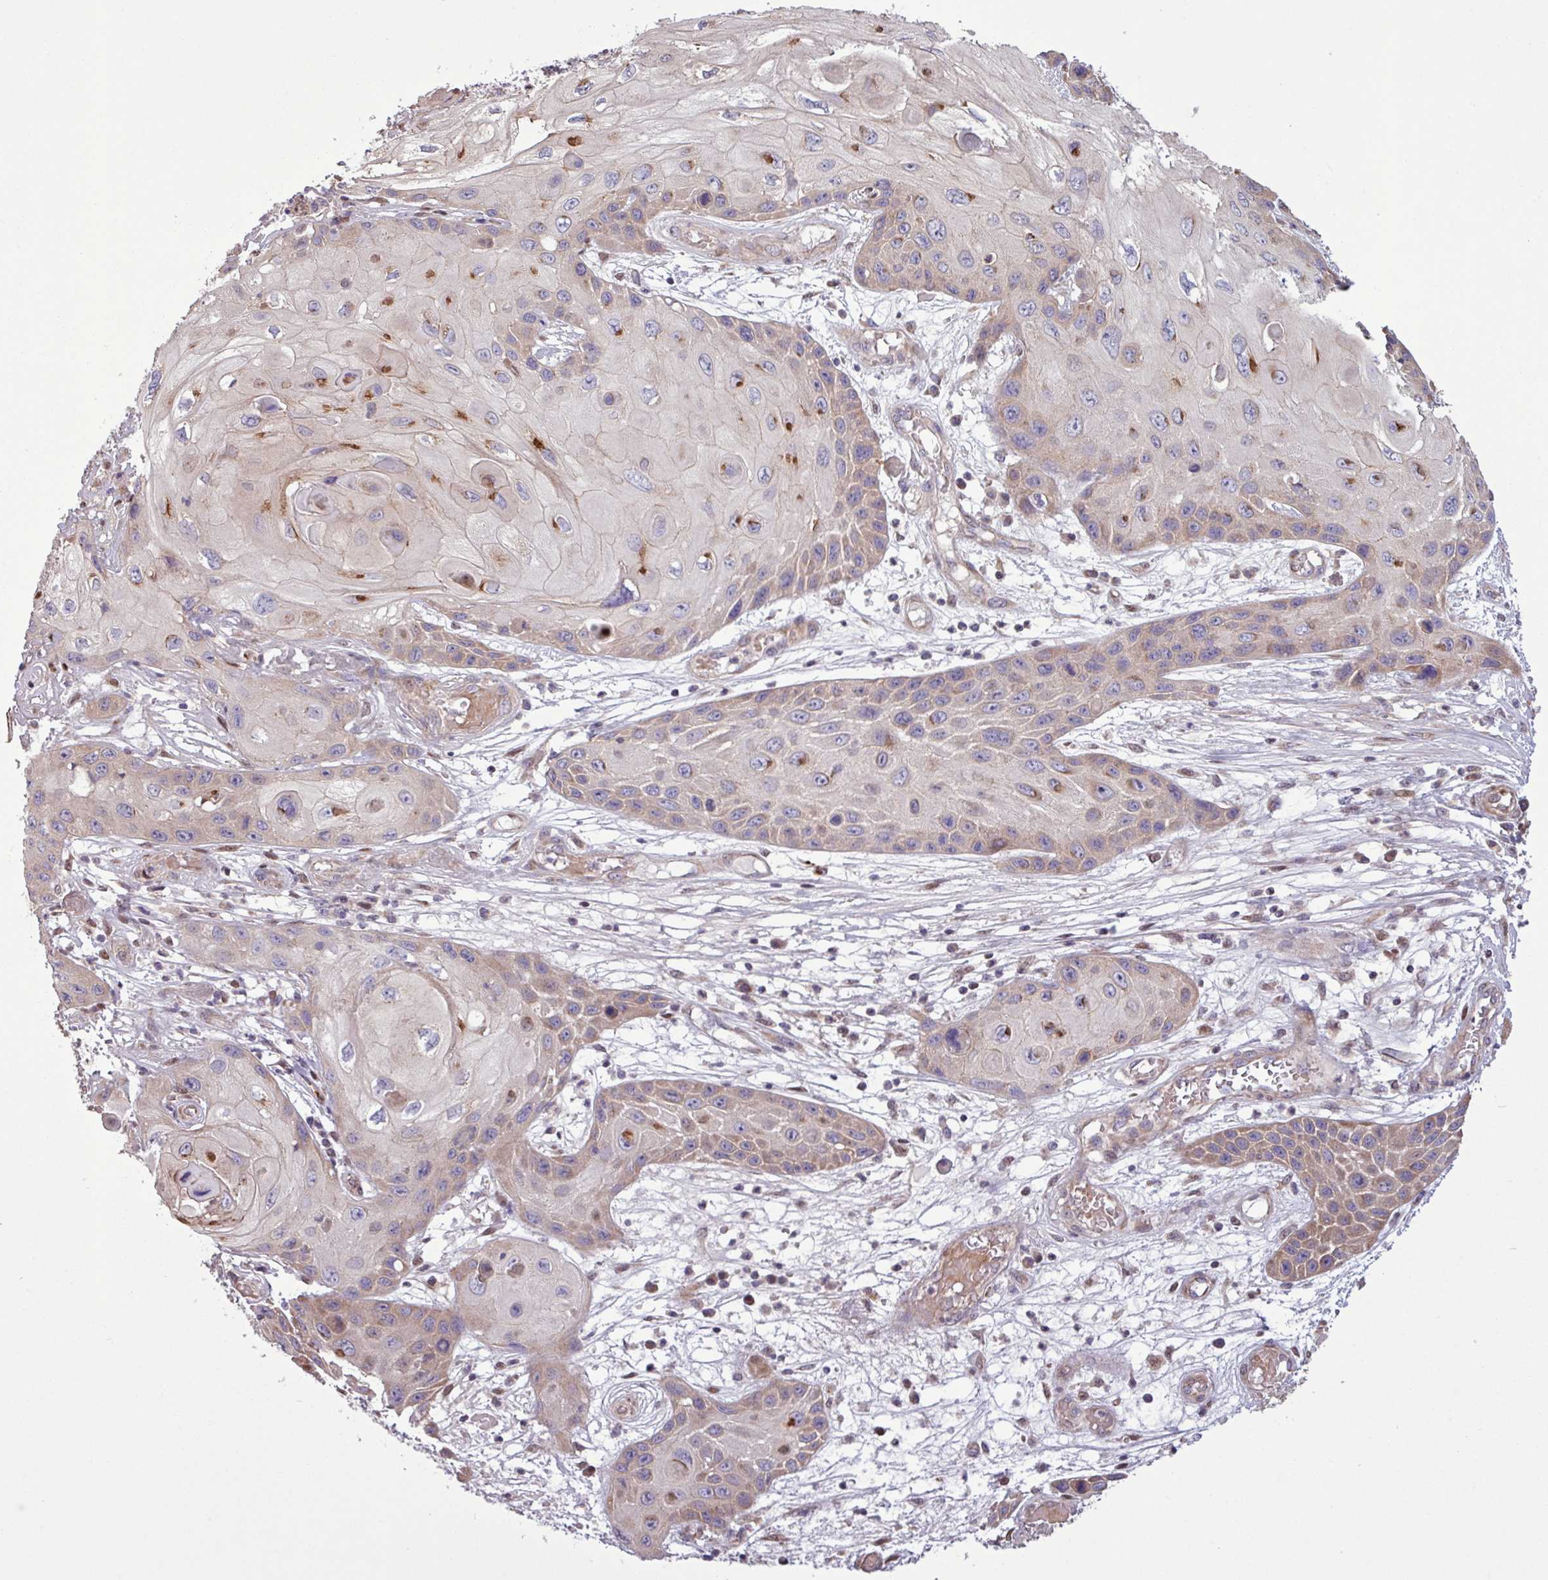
{"staining": {"intensity": "weak", "quantity": "25%-75%", "location": "cytoplasmic/membranous"}, "tissue": "skin cancer", "cell_type": "Tumor cells", "image_type": "cancer", "snomed": [{"axis": "morphology", "description": "Squamous cell carcinoma, NOS"}, {"axis": "topography", "description": "Skin"}, {"axis": "topography", "description": "Vulva"}], "caption": "This is an image of immunohistochemistry staining of skin cancer (squamous cell carcinoma), which shows weak expression in the cytoplasmic/membranous of tumor cells.", "gene": "PDPR", "patient": {"sex": "female", "age": 44}}